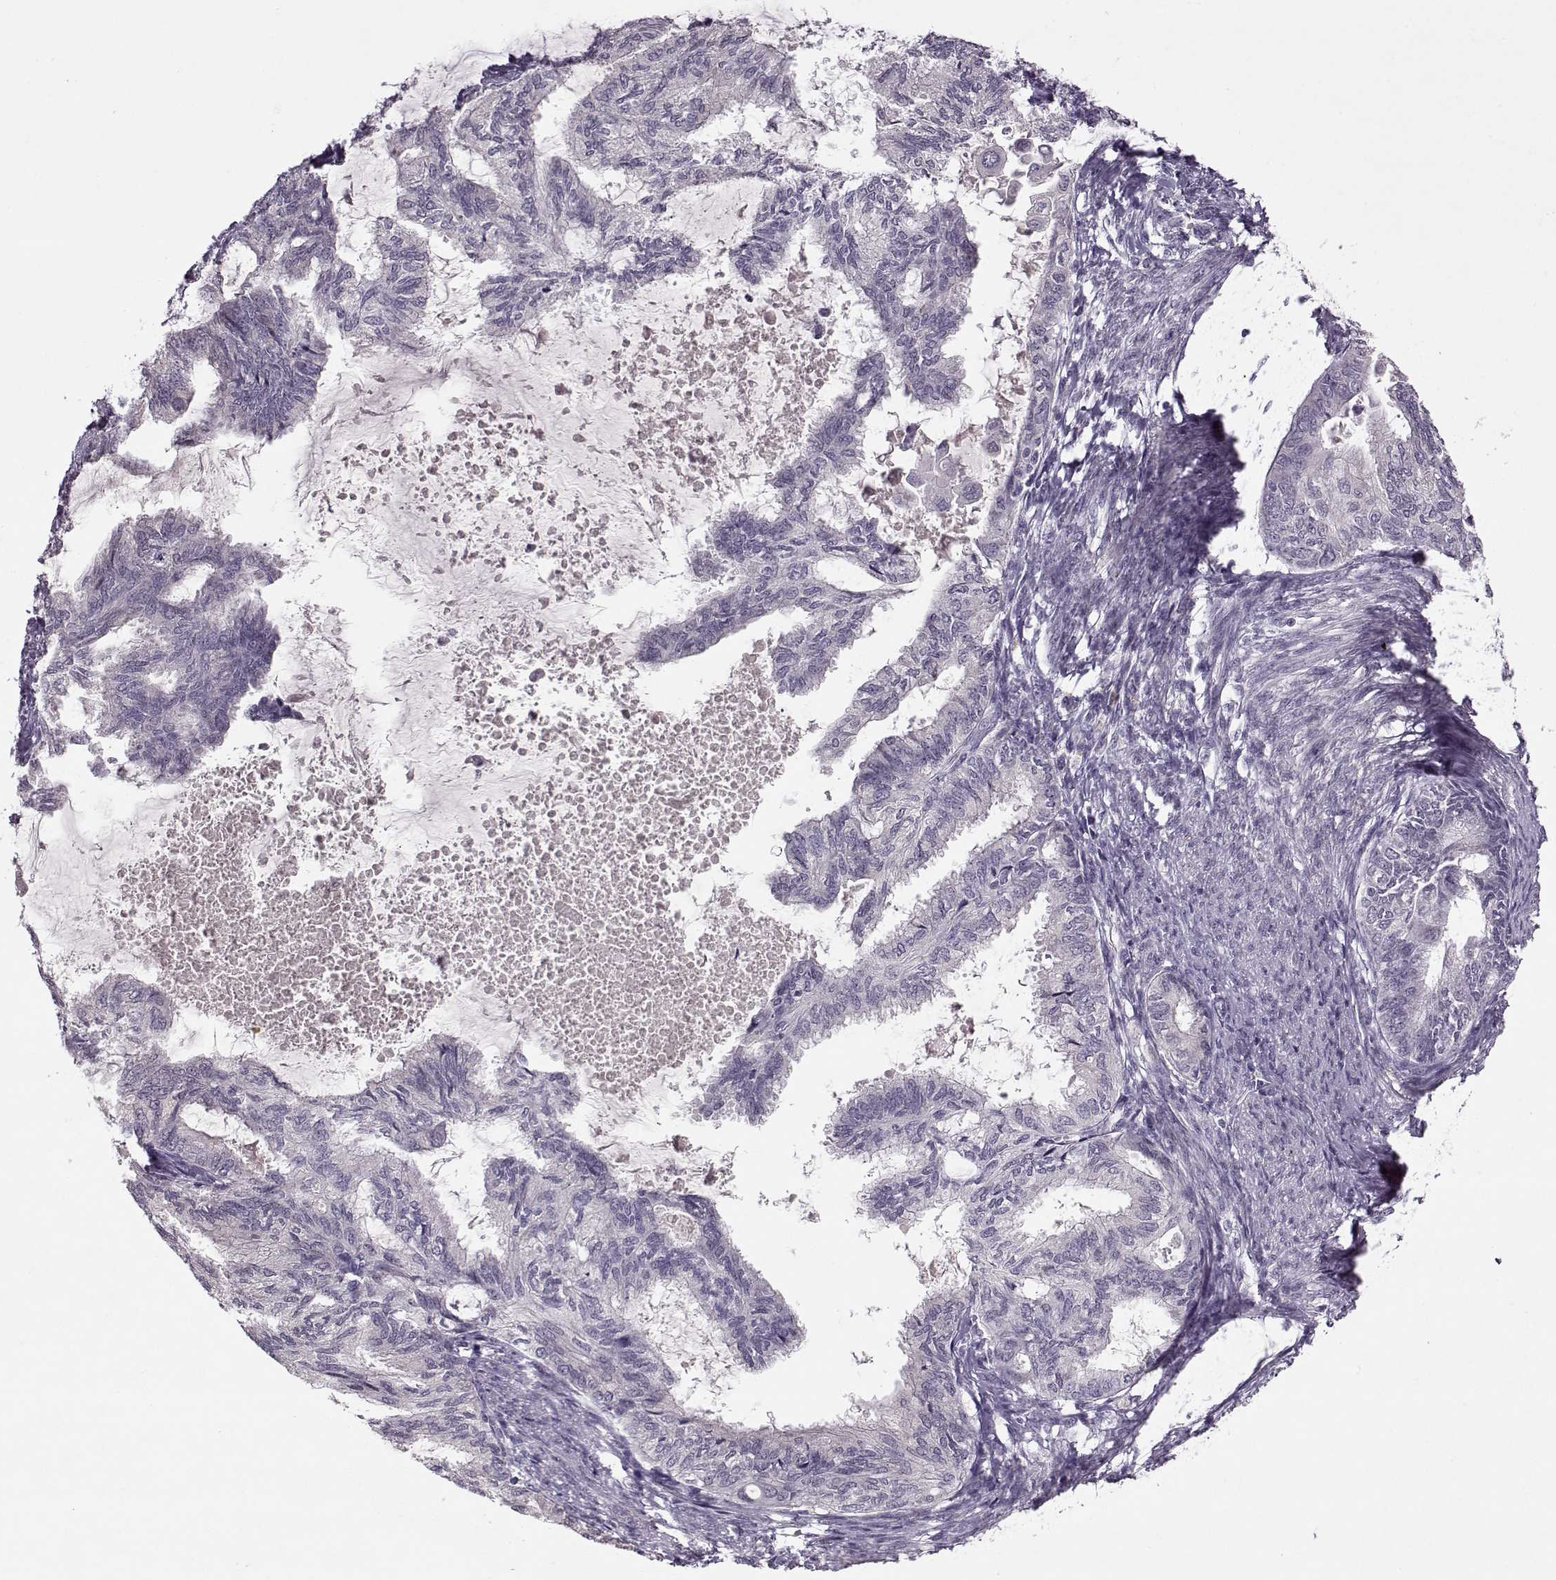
{"staining": {"intensity": "negative", "quantity": "none", "location": "none"}, "tissue": "endometrial cancer", "cell_type": "Tumor cells", "image_type": "cancer", "snomed": [{"axis": "morphology", "description": "Adenocarcinoma, NOS"}, {"axis": "topography", "description": "Endometrium"}], "caption": "A micrograph of human endometrial cancer (adenocarcinoma) is negative for staining in tumor cells.", "gene": "ACOT11", "patient": {"sex": "female", "age": 86}}